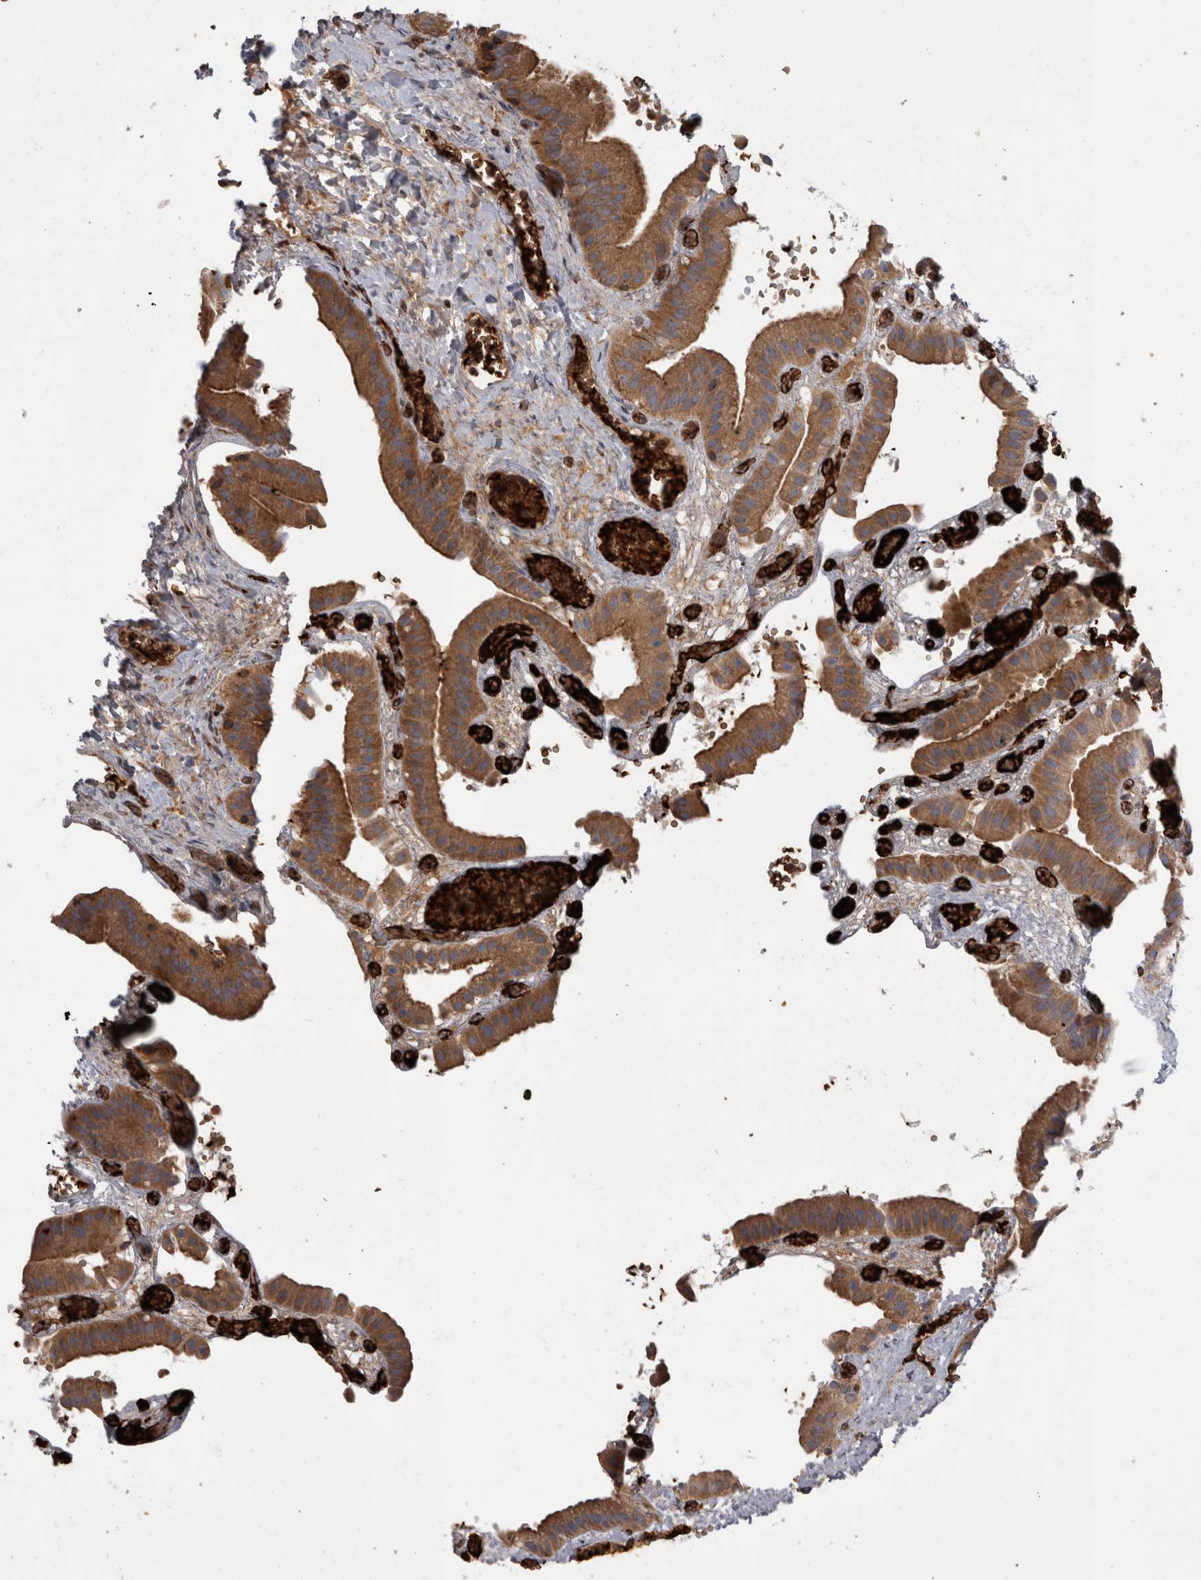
{"staining": {"intensity": "moderate", "quantity": ">75%", "location": "cytoplasmic/membranous"}, "tissue": "gallbladder", "cell_type": "Glandular cells", "image_type": "normal", "snomed": [{"axis": "morphology", "description": "Normal tissue, NOS"}, {"axis": "topography", "description": "Gallbladder"}], "caption": "High-power microscopy captured an immunohistochemistry image of benign gallbladder, revealing moderate cytoplasmic/membranous positivity in about >75% of glandular cells. (Brightfield microscopy of DAB IHC at high magnification).", "gene": "HOOK3", "patient": {"sex": "female", "age": 64}}